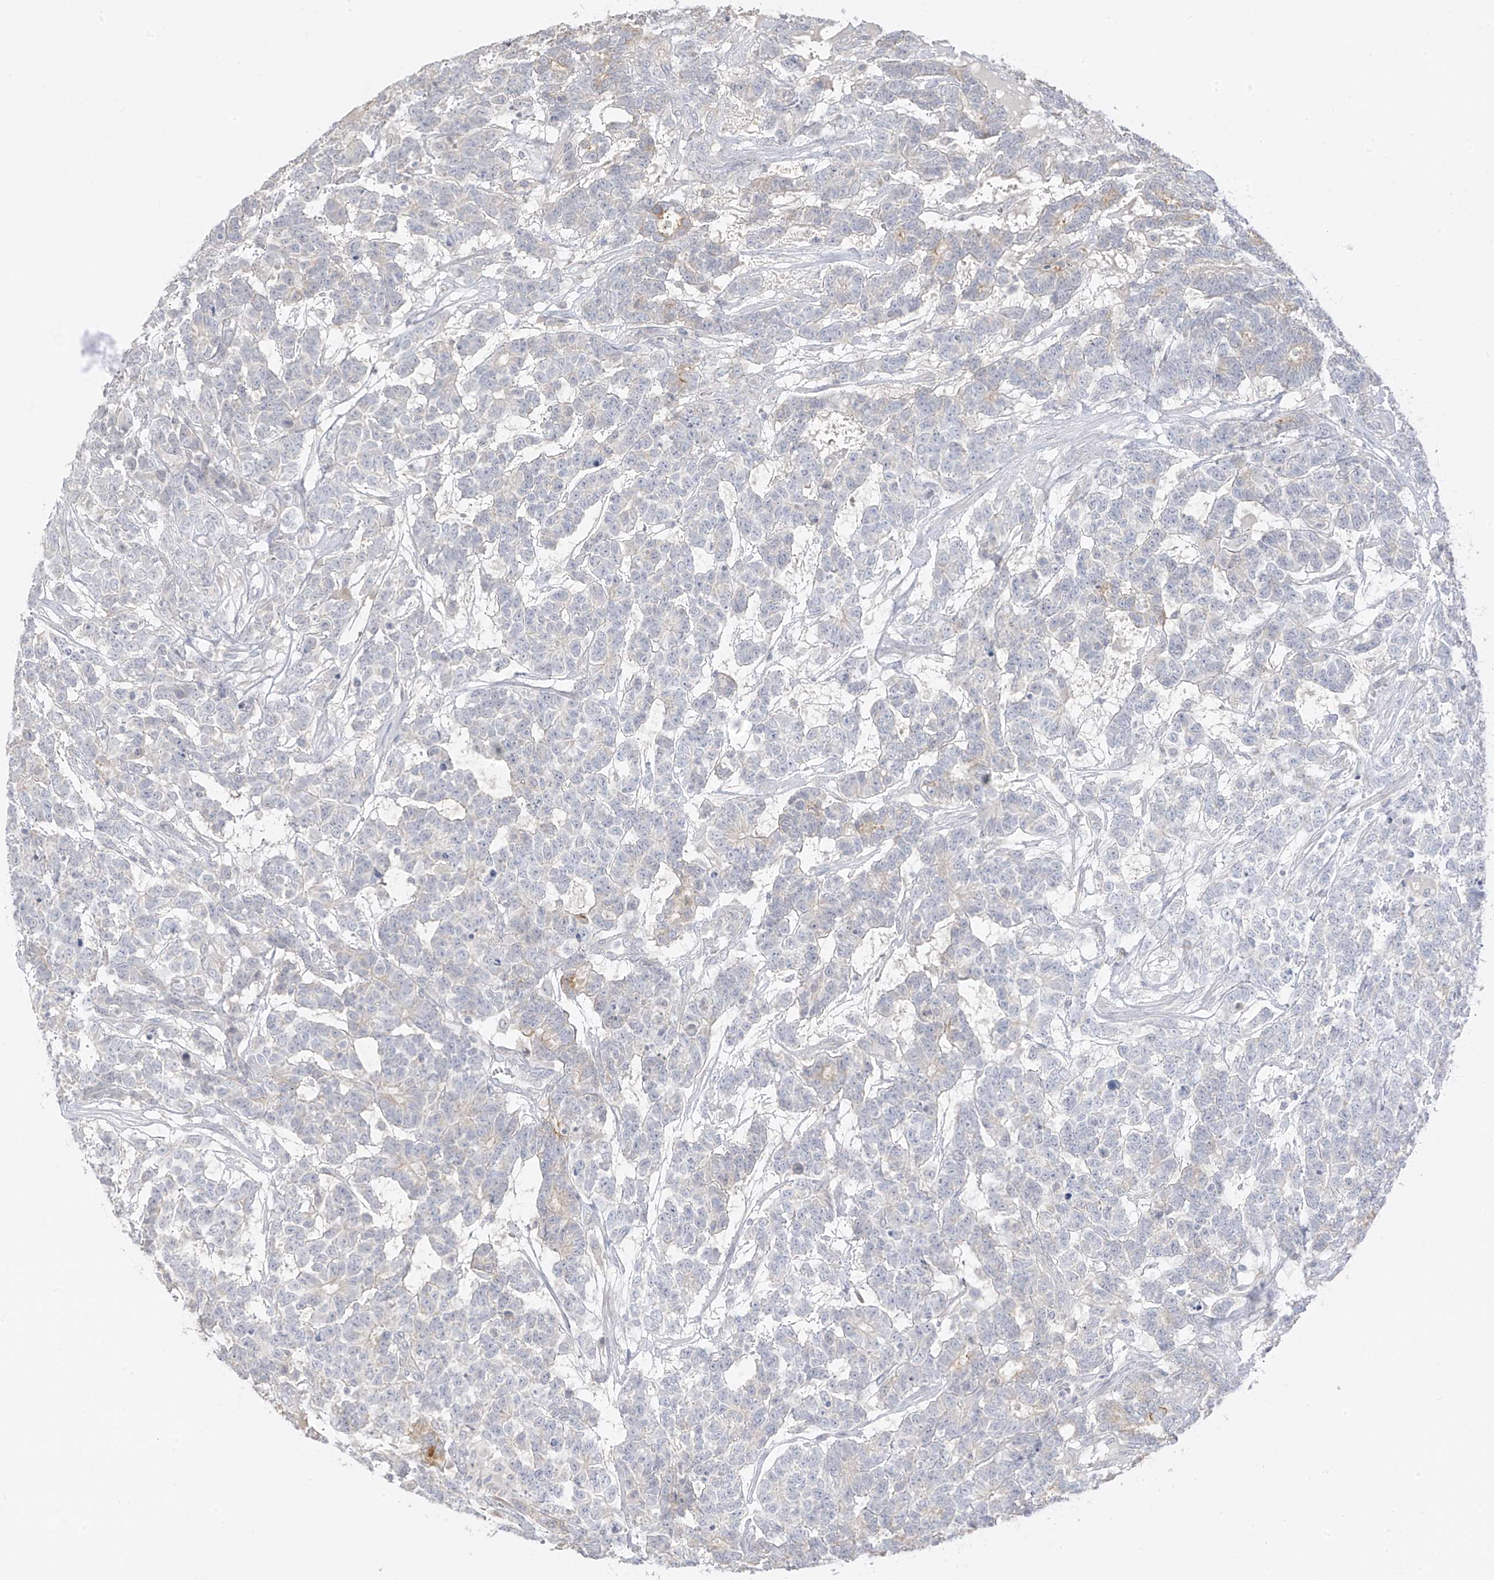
{"staining": {"intensity": "negative", "quantity": "none", "location": "none"}, "tissue": "testis cancer", "cell_type": "Tumor cells", "image_type": "cancer", "snomed": [{"axis": "morphology", "description": "Carcinoma, Embryonal, NOS"}, {"axis": "topography", "description": "Testis"}], "caption": "Tumor cells show no significant protein staining in embryonal carcinoma (testis). (Brightfield microscopy of DAB (3,3'-diaminobenzidine) immunohistochemistry (IHC) at high magnification).", "gene": "DCDC2", "patient": {"sex": "male", "age": 26}}